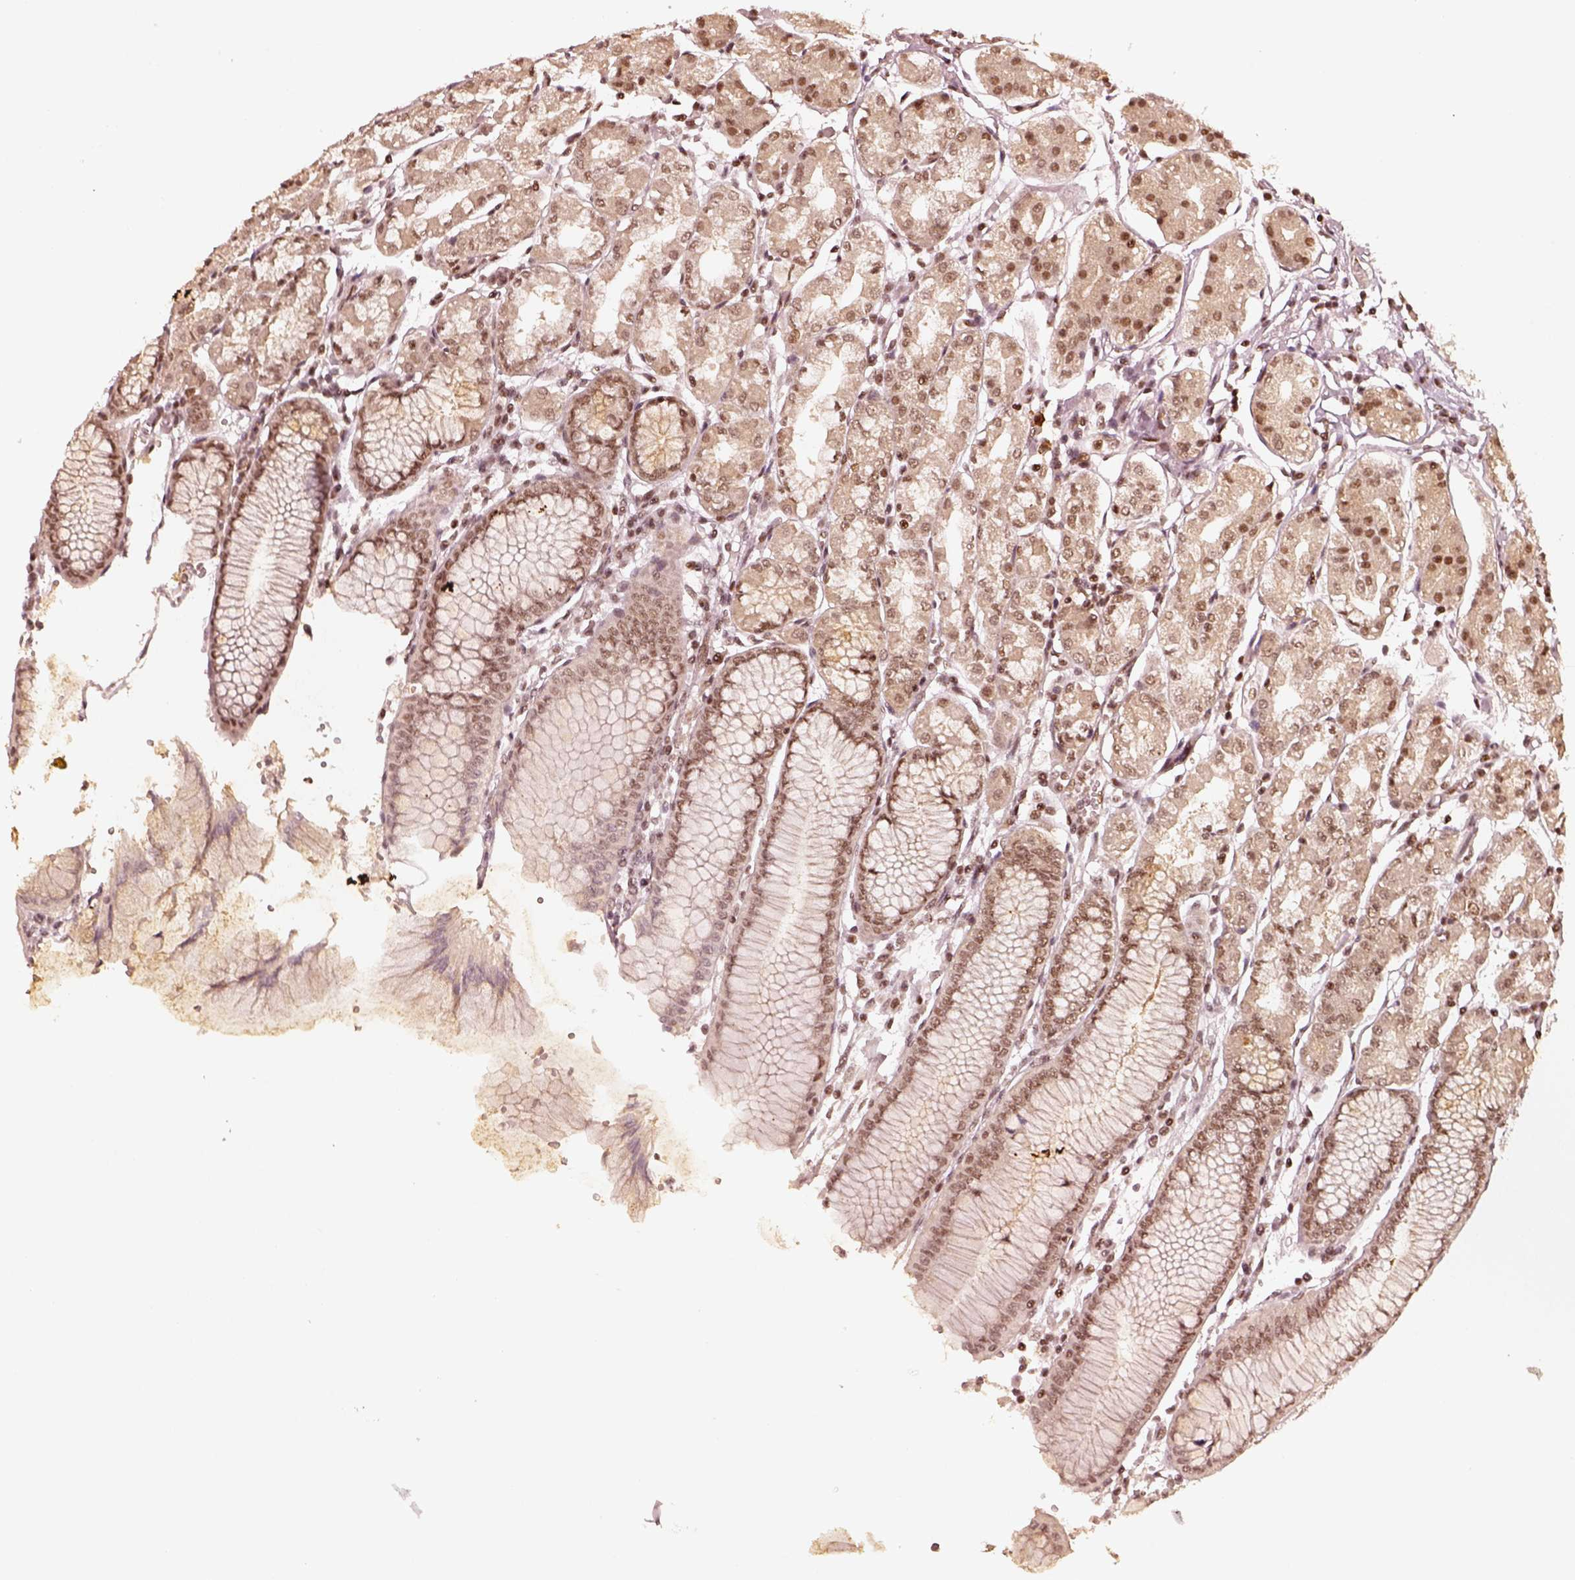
{"staining": {"intensity": "moderate", "quantity": ">75%", "location": "nuclear"}, "tissue": "stomach", "cell_type": "Glandular cells", "image_type": "normal", "snomed": [{"axis": "morphology", "description": "Normal tissue, NOS"}, {"axis": "topography", "description": "Skeletal muscle"}, {"axis": "topography", "description": "Stomach"}], "caption": "The photomicrograph shows a brown stain indicating the presence of a protein in the nuclear of glandular cells in stomach. The staining was performed using DAB, with brown indicating positive protein expression. Nuclei are stained blue with hematoxylin.", "gene": "GMEB2", "patient": {"sex": "female", "age": 57}}